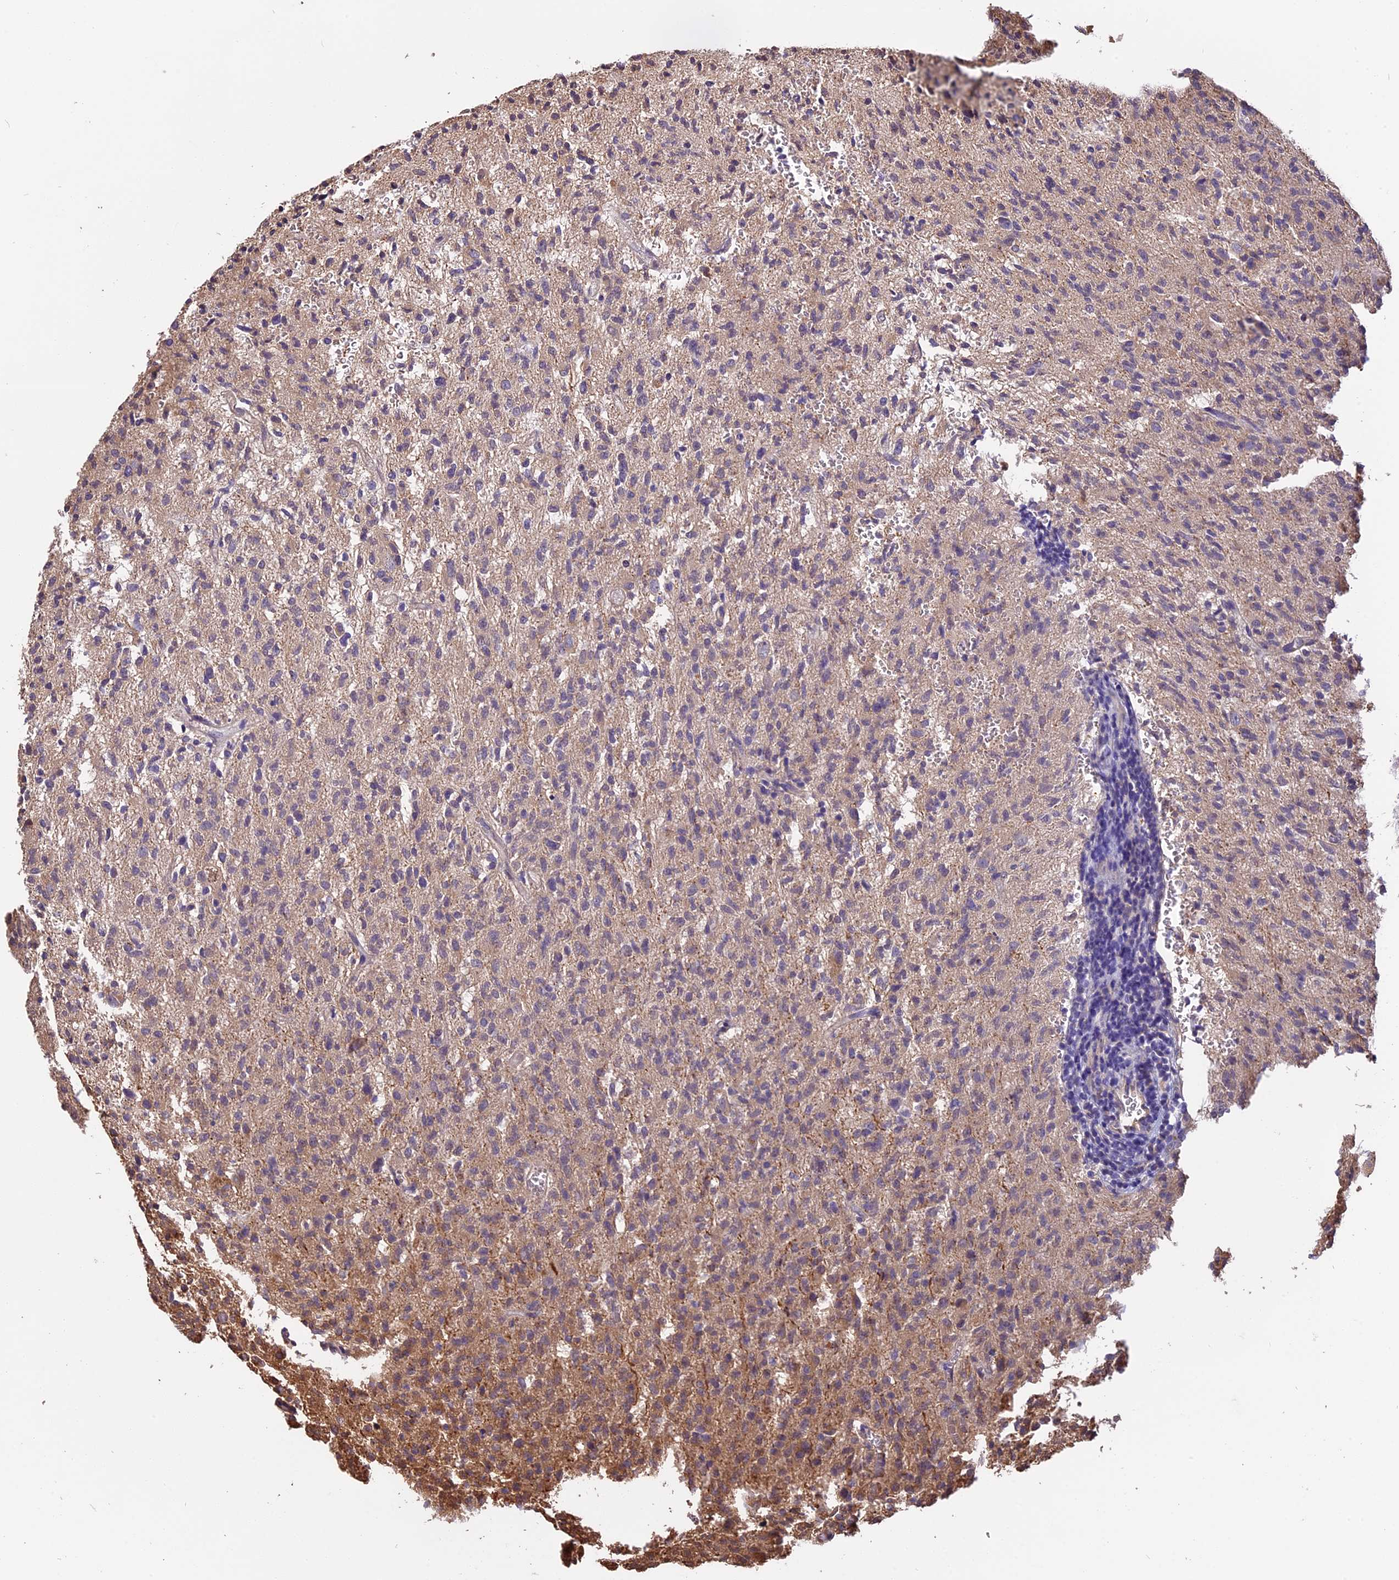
{"staining": {"intensity": "weak", "quantity": "<25%", "location": "cytoplasmic/membranous"}, "tissue": "glioma", "cell_type": "Tumor cells", "image_type": "cancer", "snomed": [{"axis": "morphology", "description": "Glioma, malignant, High grade"}, {"axis": "topography", "description": "Brain"}], "caption": "Glioma was stained to show a protein in brown. There is no significant positivity in tumor cells.", "gene": "CHMP2A", "patient": {"sex": "female", "age": 57}}